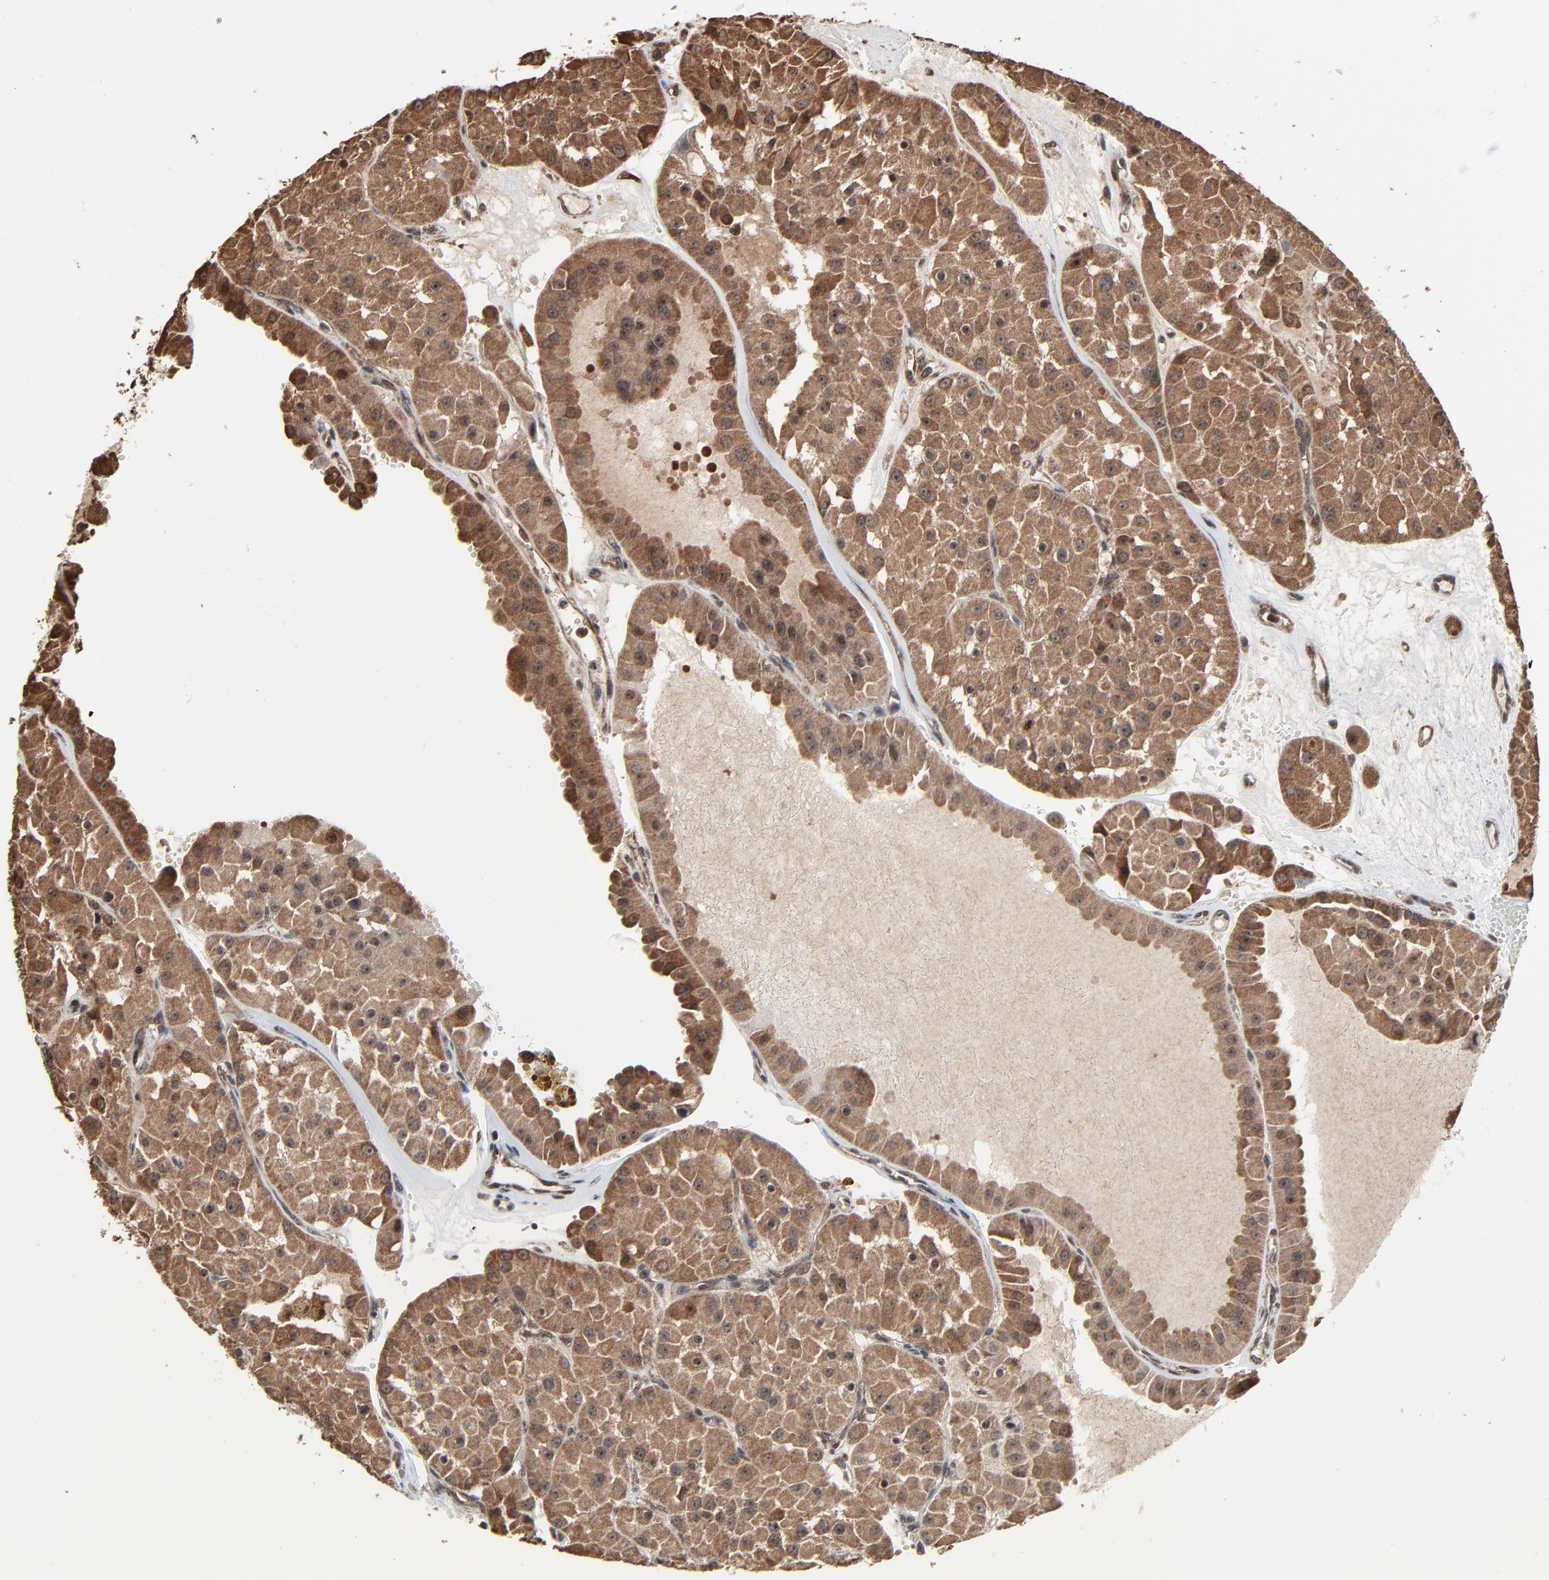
{"staining": {"intensity": "moderate", "quantity": ">75%", "location": "cytoplasmic/membranous,nuclear"}, "tissue": "renal cancer", "cell_type": "Tumor cells", "image_type": "cancer", "snomed": [{"axis": "morphology", "description": "Adenocarcinoma, uncertain malignant potential"}, {"axis": "topography", "description": "Kidney"}], "caption": "A high-resolution photomicrograph shows immunohistochemistry staining of renal cancer, which demonstrates moderate cytoplasmic/membranous and nuclear positivity in about >75% of tumor cells.", "gene": "RHOJ", "patient": {"sex": "male", "age": 63}}